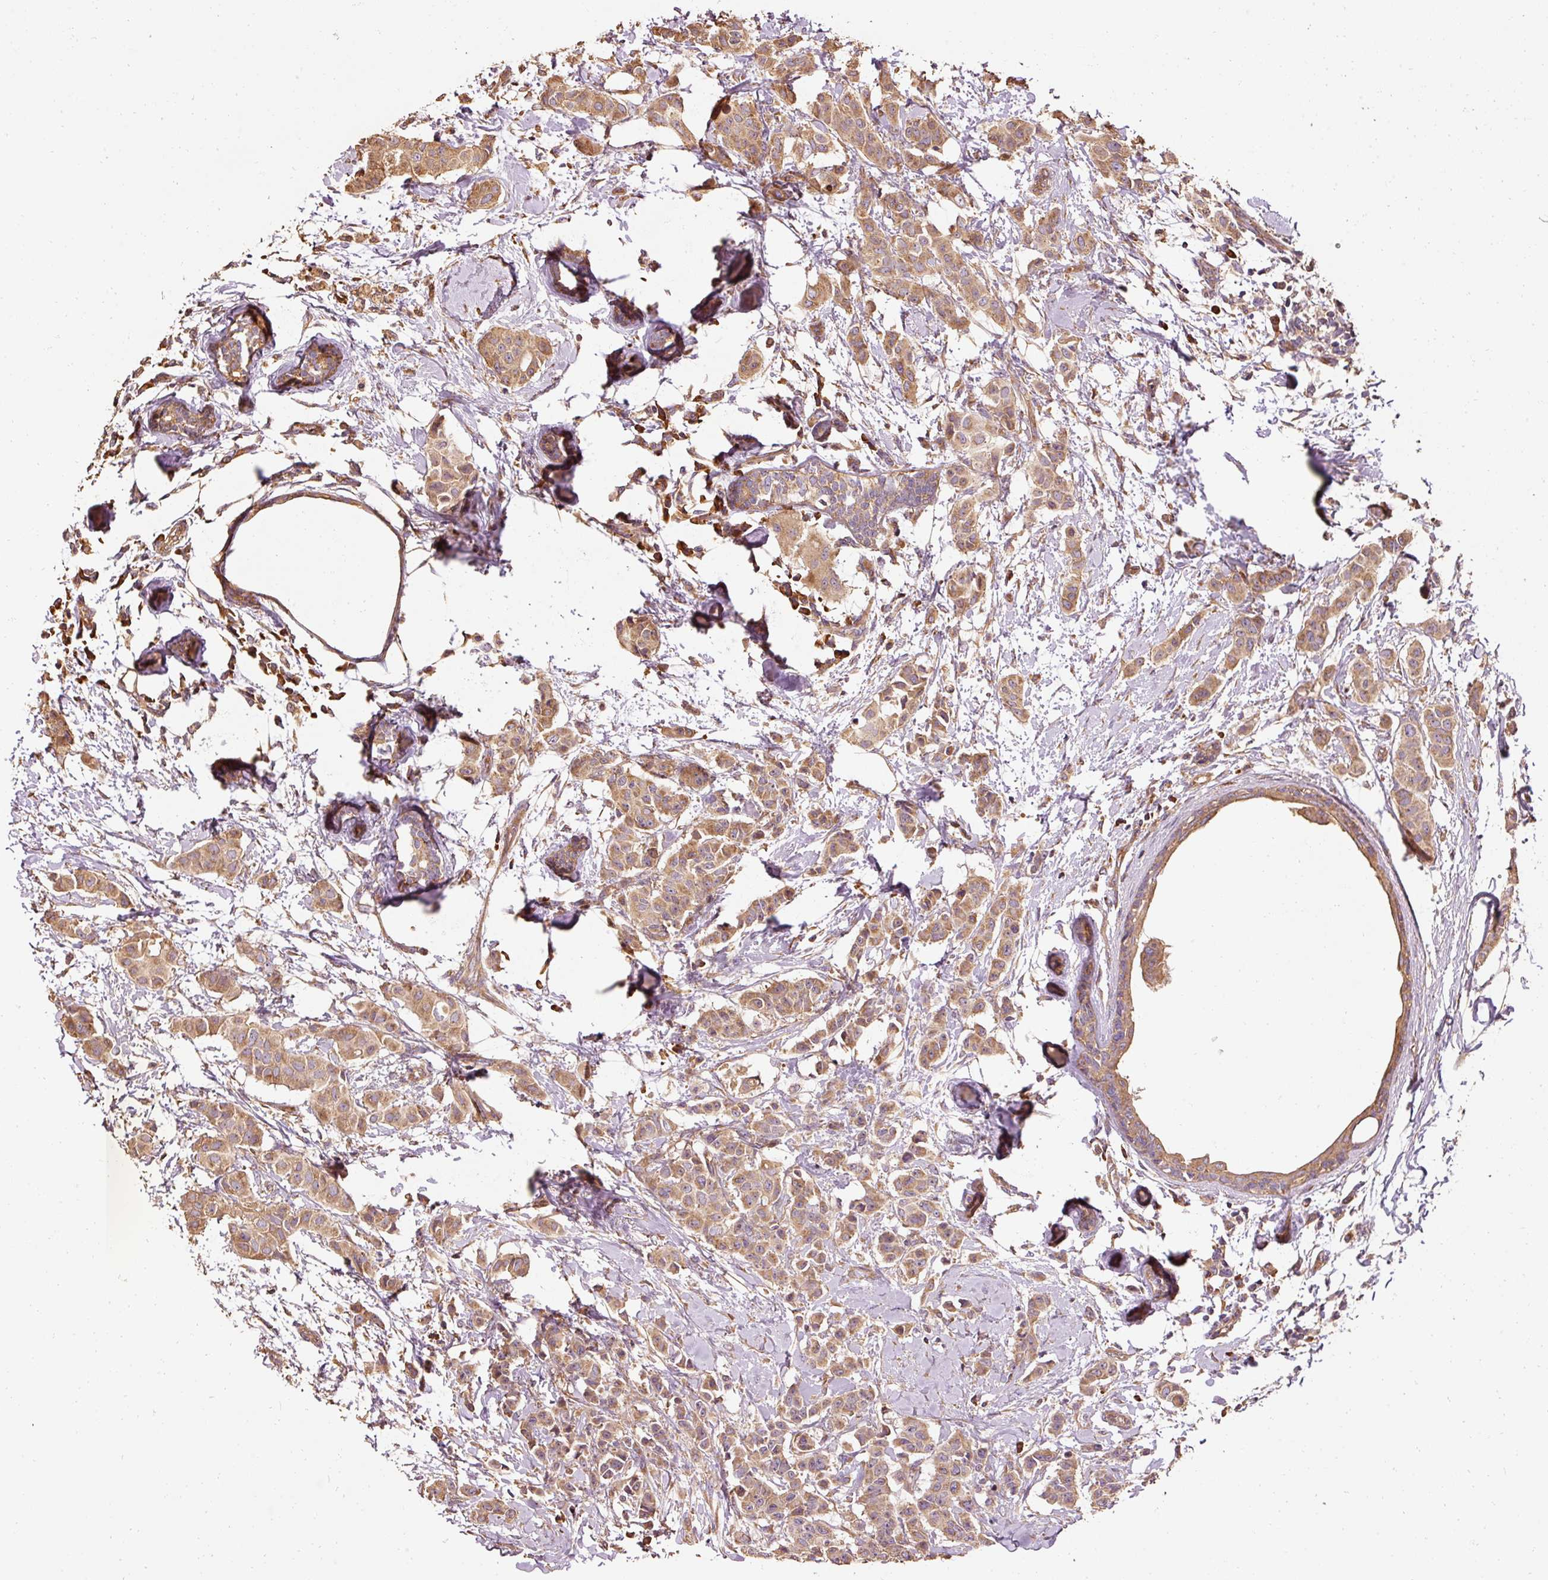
{"staining": {"intensity": "moderate", "quantity": ">75%", "location": "cytoplasmic/membranous"}, "tissue": "breast cancer", "cell_type": "Tumor cells", "image_type": "cancer", "snomed": [{"axis": "morphology", "description": "Duct carcinoma"}, {"axis": "topography", "description": "Breast"}], "caption": "Breast infiltrating ductal carcinoma stained for a protein (brown) exhibits moderate cytoplasmic/membranous positive expression in approximately >75% of tumor cells.", "gene": "EFHC1", "patient": {"sex": "female", "age": 40}}